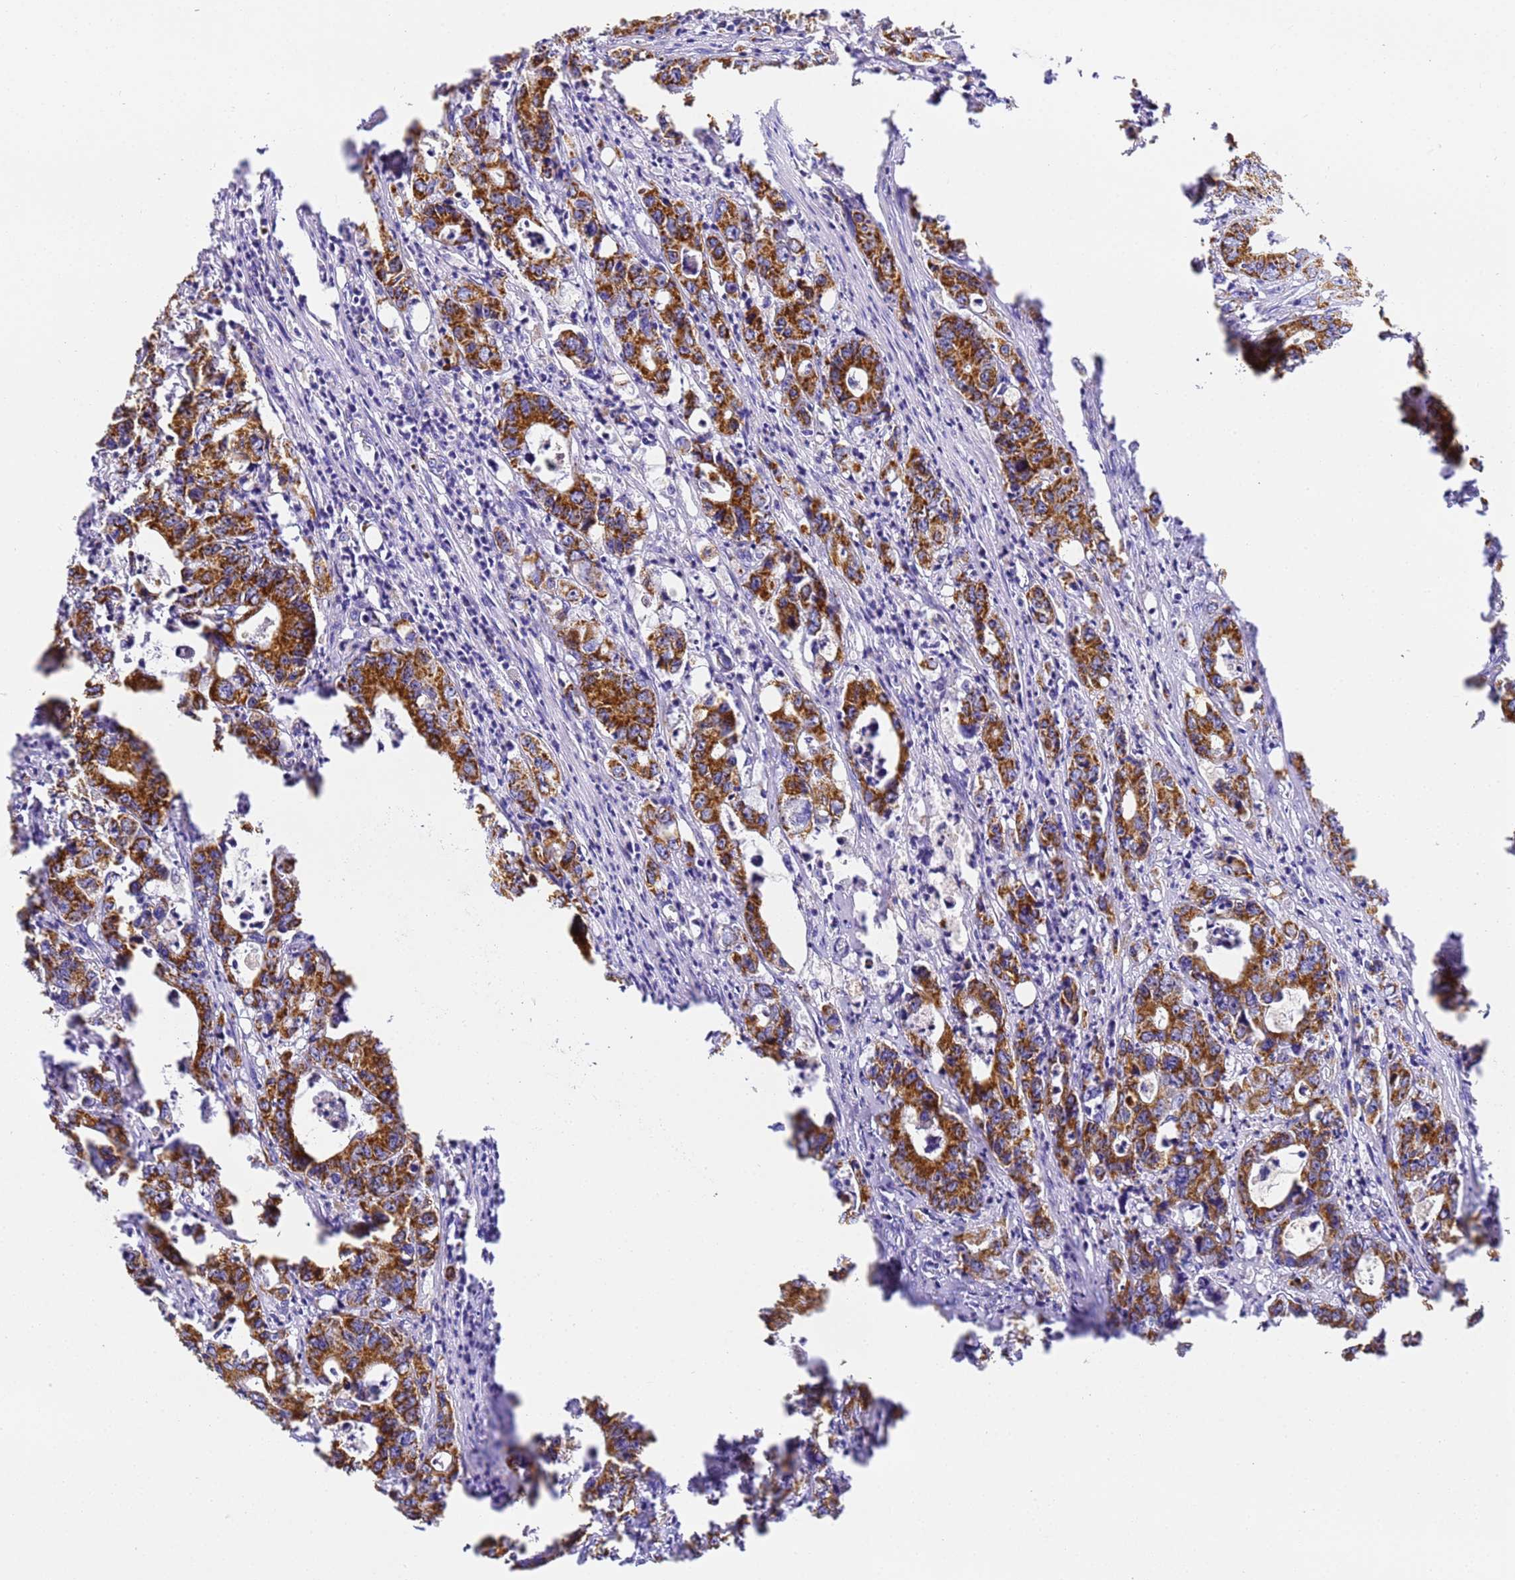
{"staining": {"intensity": "strong", "quantity": "25%-75%", "location": "cytoplasmic/membranous"}, "tissue": "colorectal cancer", "cell_type": "Tumor cells", "image_type": "cancer", "snomed": [{"axis": "morphology", "description": "Adenocarcinoma, NOS"}, {"axis": "topography", "description": "Colon"}], "caption": "Protein staining of colorectal adenocarcinoma tissue exhibits strong cytoplasmic/membranous positivity in approximately 25%-75% of tumor cells.", "gene": "HSPE1", "patient": {"sex": "female", "age": 75}}